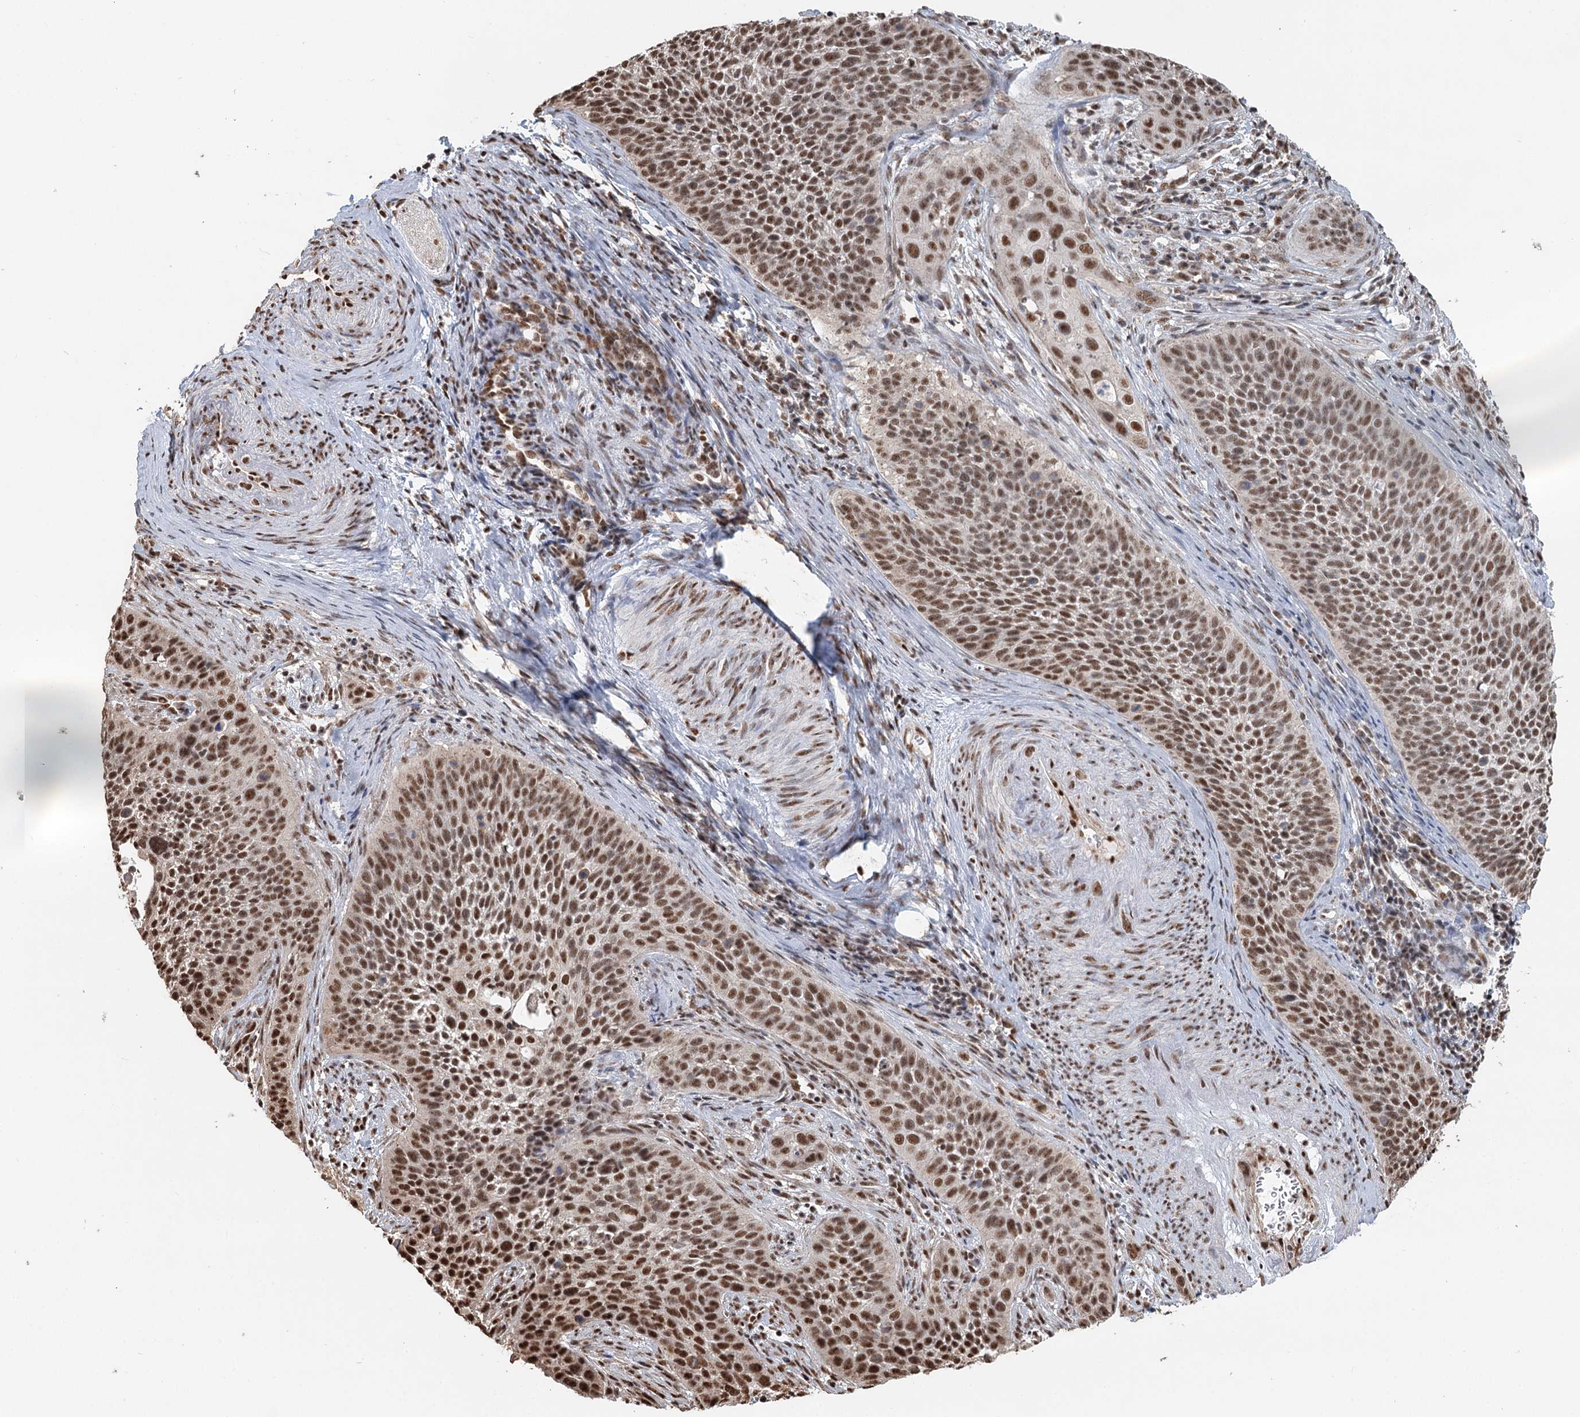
{"staining": {"intensity": "strong", "quantity": "25%-75%", "location": "nuclear"}, "tissue": "cervical cancer", "cell_type": "Tumor cells", "image_type": "cancer", "snomed": [{"axis": "morphology", "description": "Squamous cell carcinoma, NOS"}, {"axis": "topography", "description": "Cervix"}], "caption": "Tumor cells display high levels of strong nuclear positivity in about 25%-75% of cells in cervical cancer (squamous cell carcinoma).", "gene": "GPALPP1", "patient": {"sex": "female", "age": 34}}